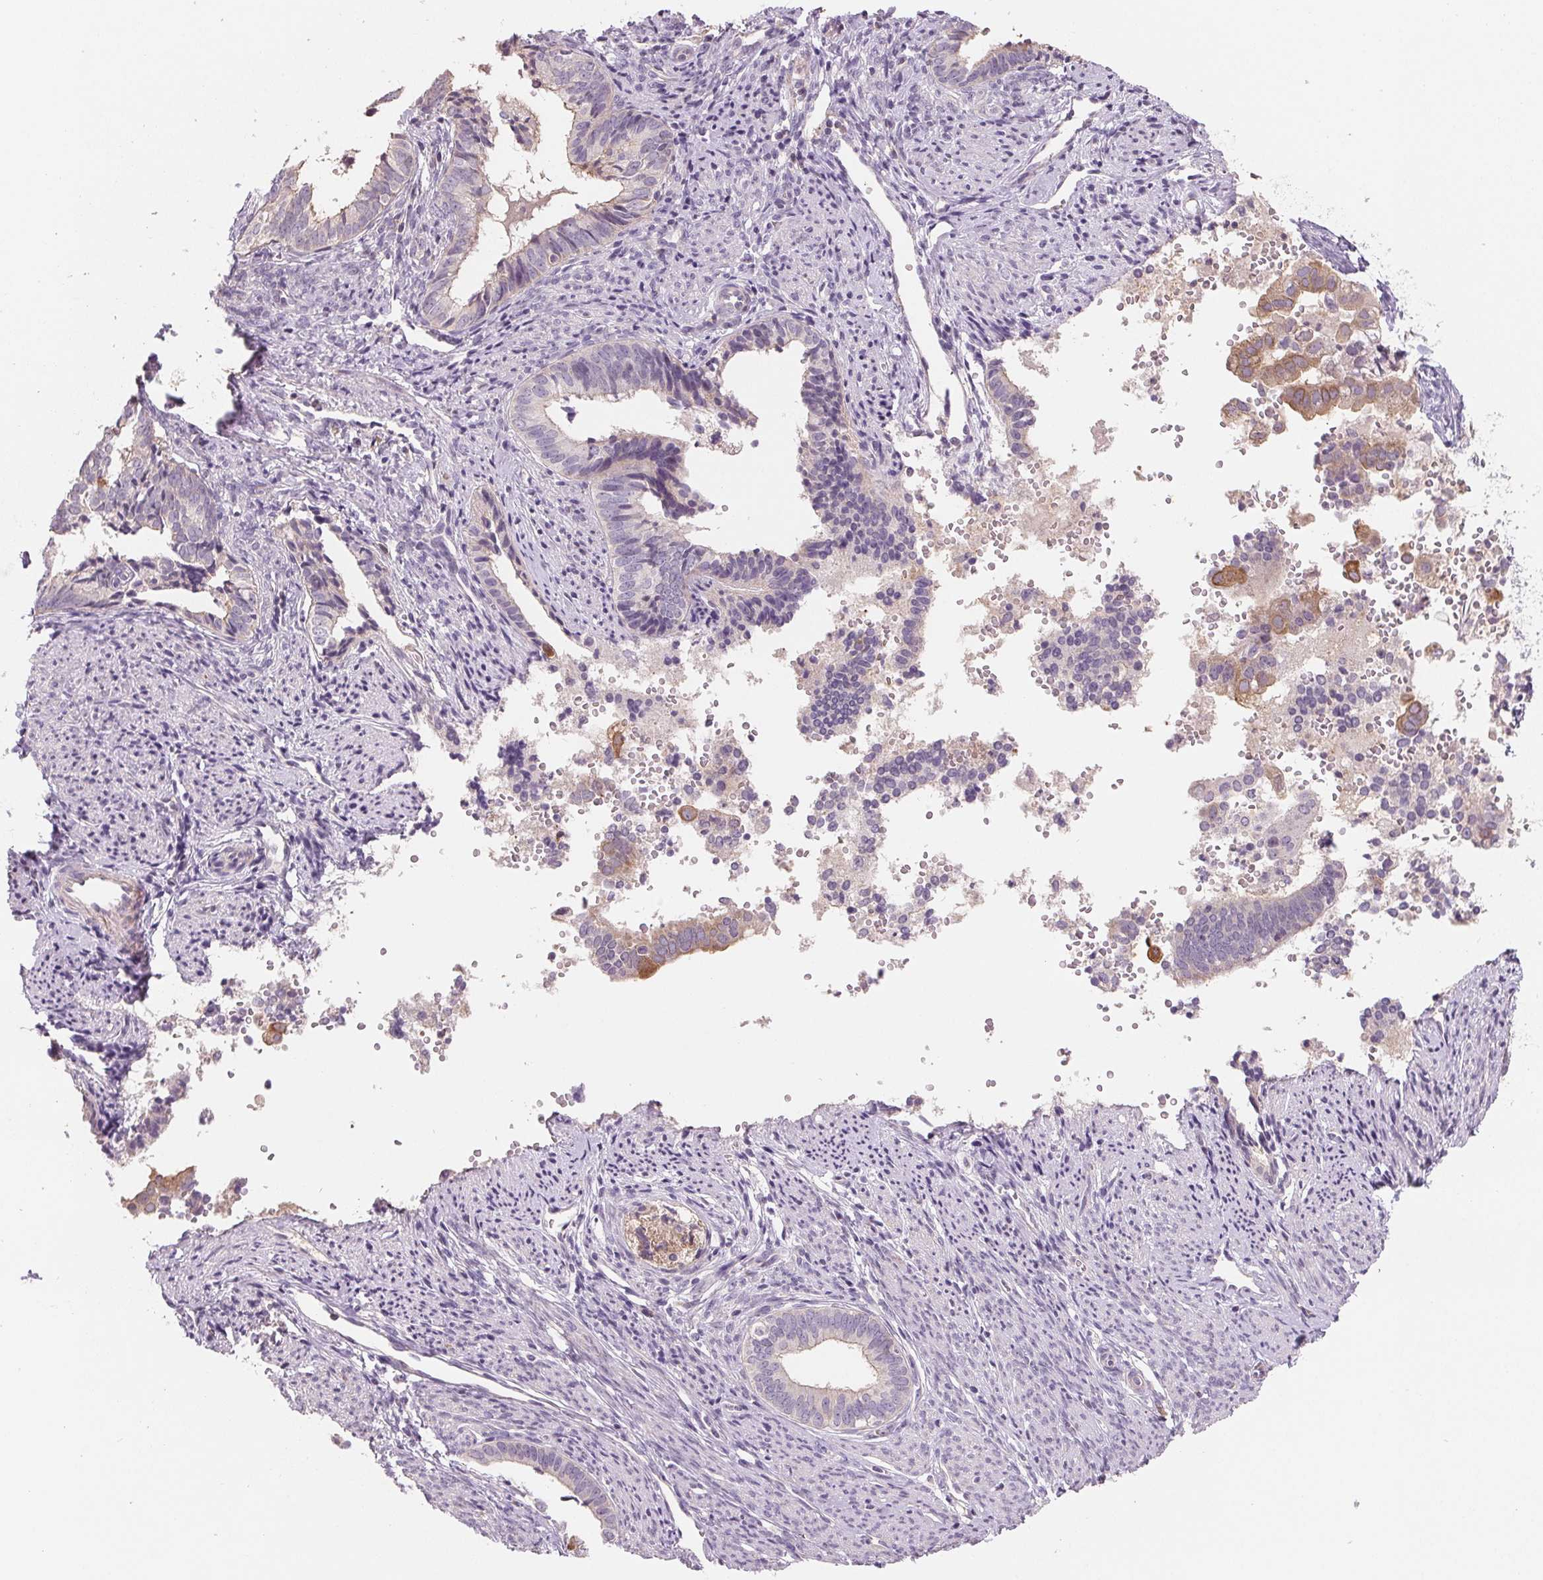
{"staining": {"intensity": "moderate", "quantity": "<25%", "location": "cytoplasmic/membranous"}, "tissue": "endometrial cancer", "cell_type": "Tumor cells", "image_type": "cancer", "snomed": [{"axis": "morphology", "description": "Adenocarcinoma, NOS"}, {"axis": "topography", "description": "Endometrium"}], "caption": "Immunohistochemistry (IHC) staining of endometrial cancer (adenocarcinoma), which reveals low levels of moderate cytoplasmic/membranous staining in about <25% of tumor cells indicating moderate cytoplasmic/membranous protein positivity. The staining was performed using DAB (brown) for protein detection and nuclei were counterstained in hematoxylin (blue).", "gene": "VTCN1", "patient": {"sex": "female", "age": 75}}